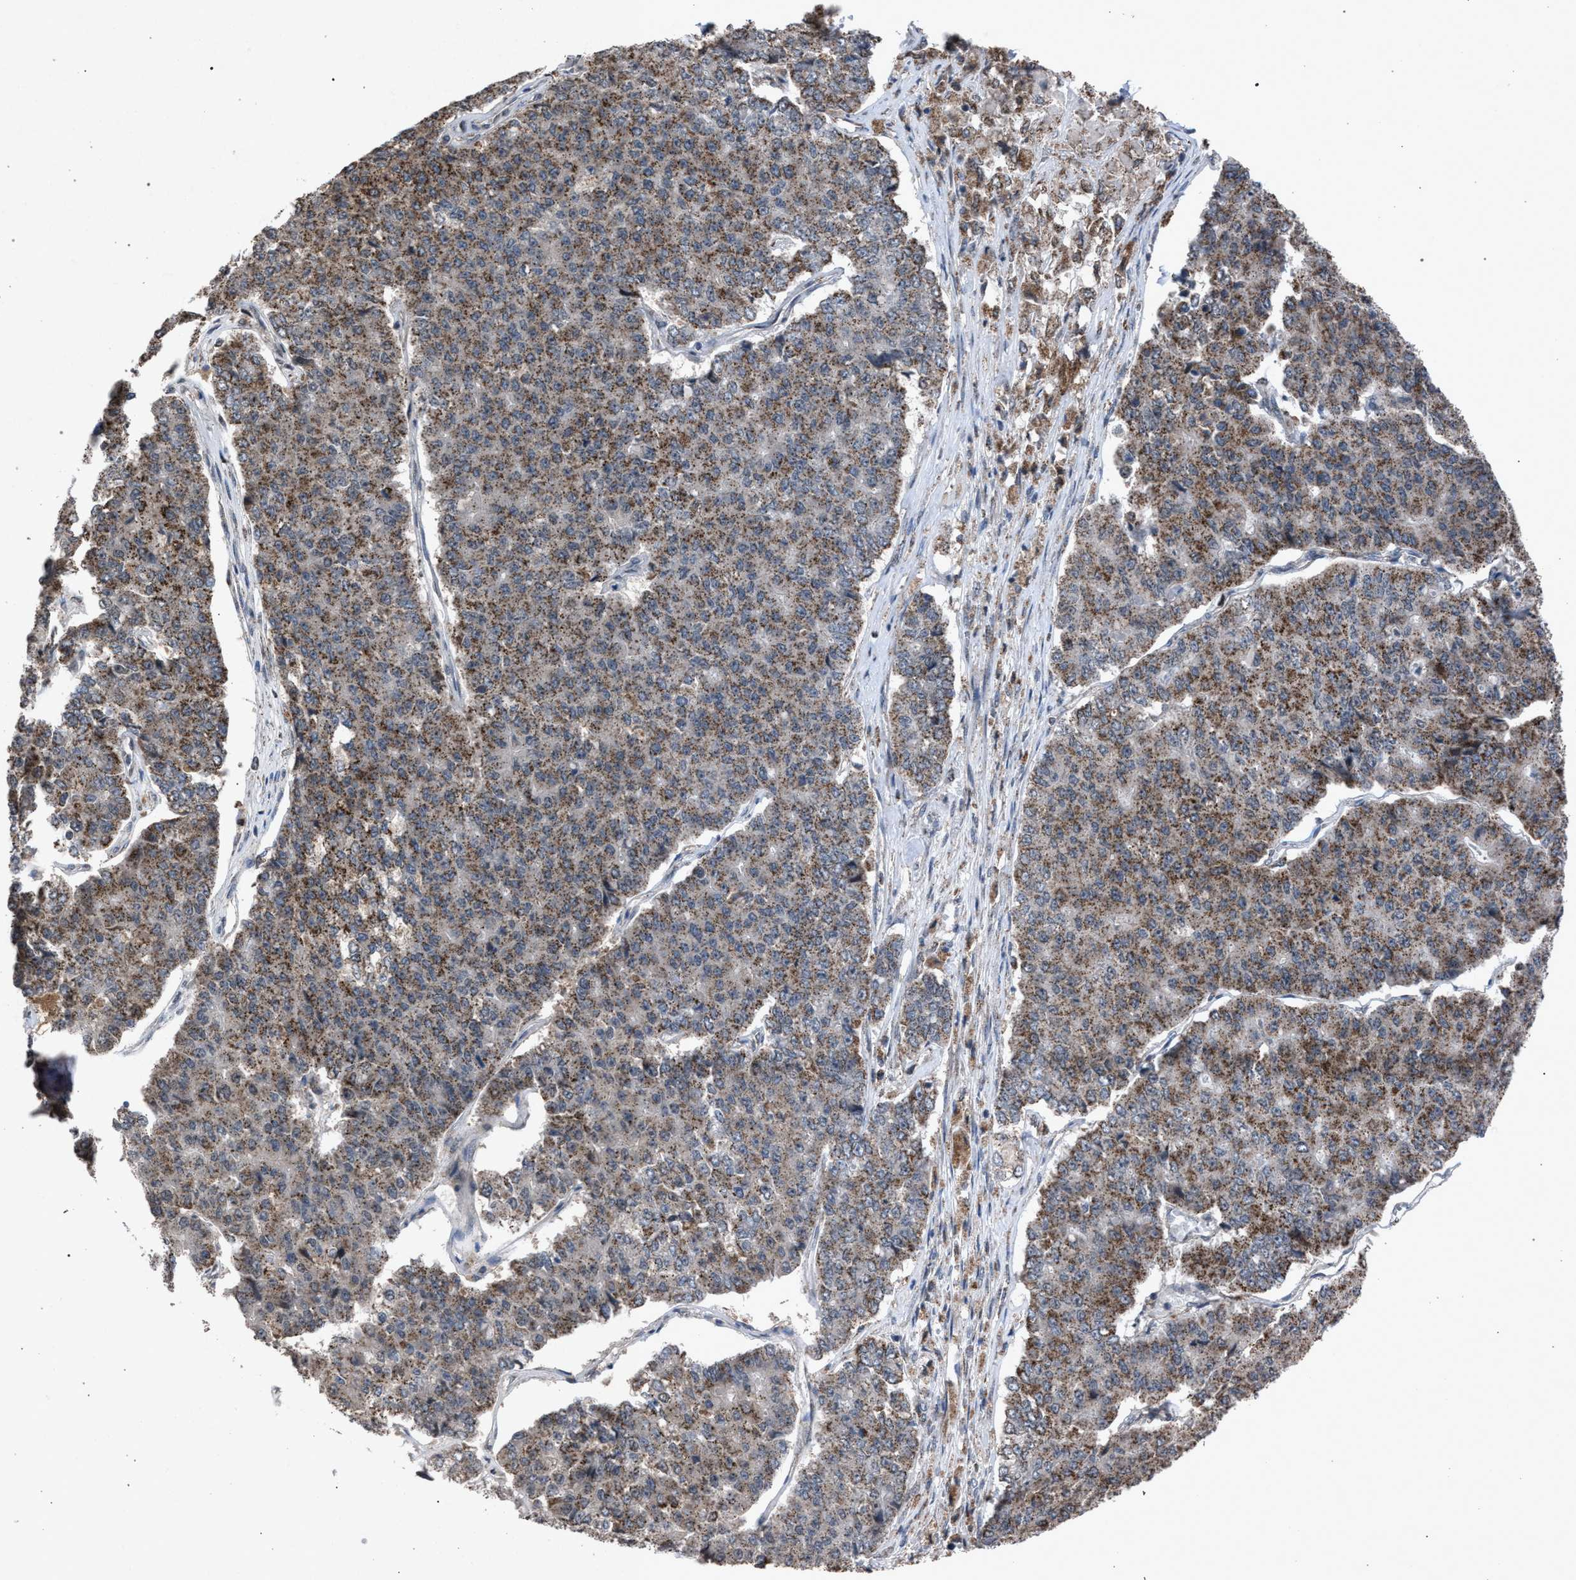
{"staining": {"intensity": "moderate", "quantity": ">75%", "location": "cytoplasmic/membranous"}, "tissue": "pancreatic cancer", "cell_type": "Tumor cells", "image_type": "cancer", "snomed": [{"axis": "morphology", "description": "Adenocarcinoma, NOS"}, {"axis": "topography", "description": "Pancreas"}], "caption": "This histopathology image demonstrates immunohistochemistry (IHC) staining of pancreatic adenocarcinoma, with medium moderate cytoplasmic/membranous expression in approximately >75% of tumor cells.", "gene": "HSD17B4", "patient": {"sex": "male", "age": 50}}